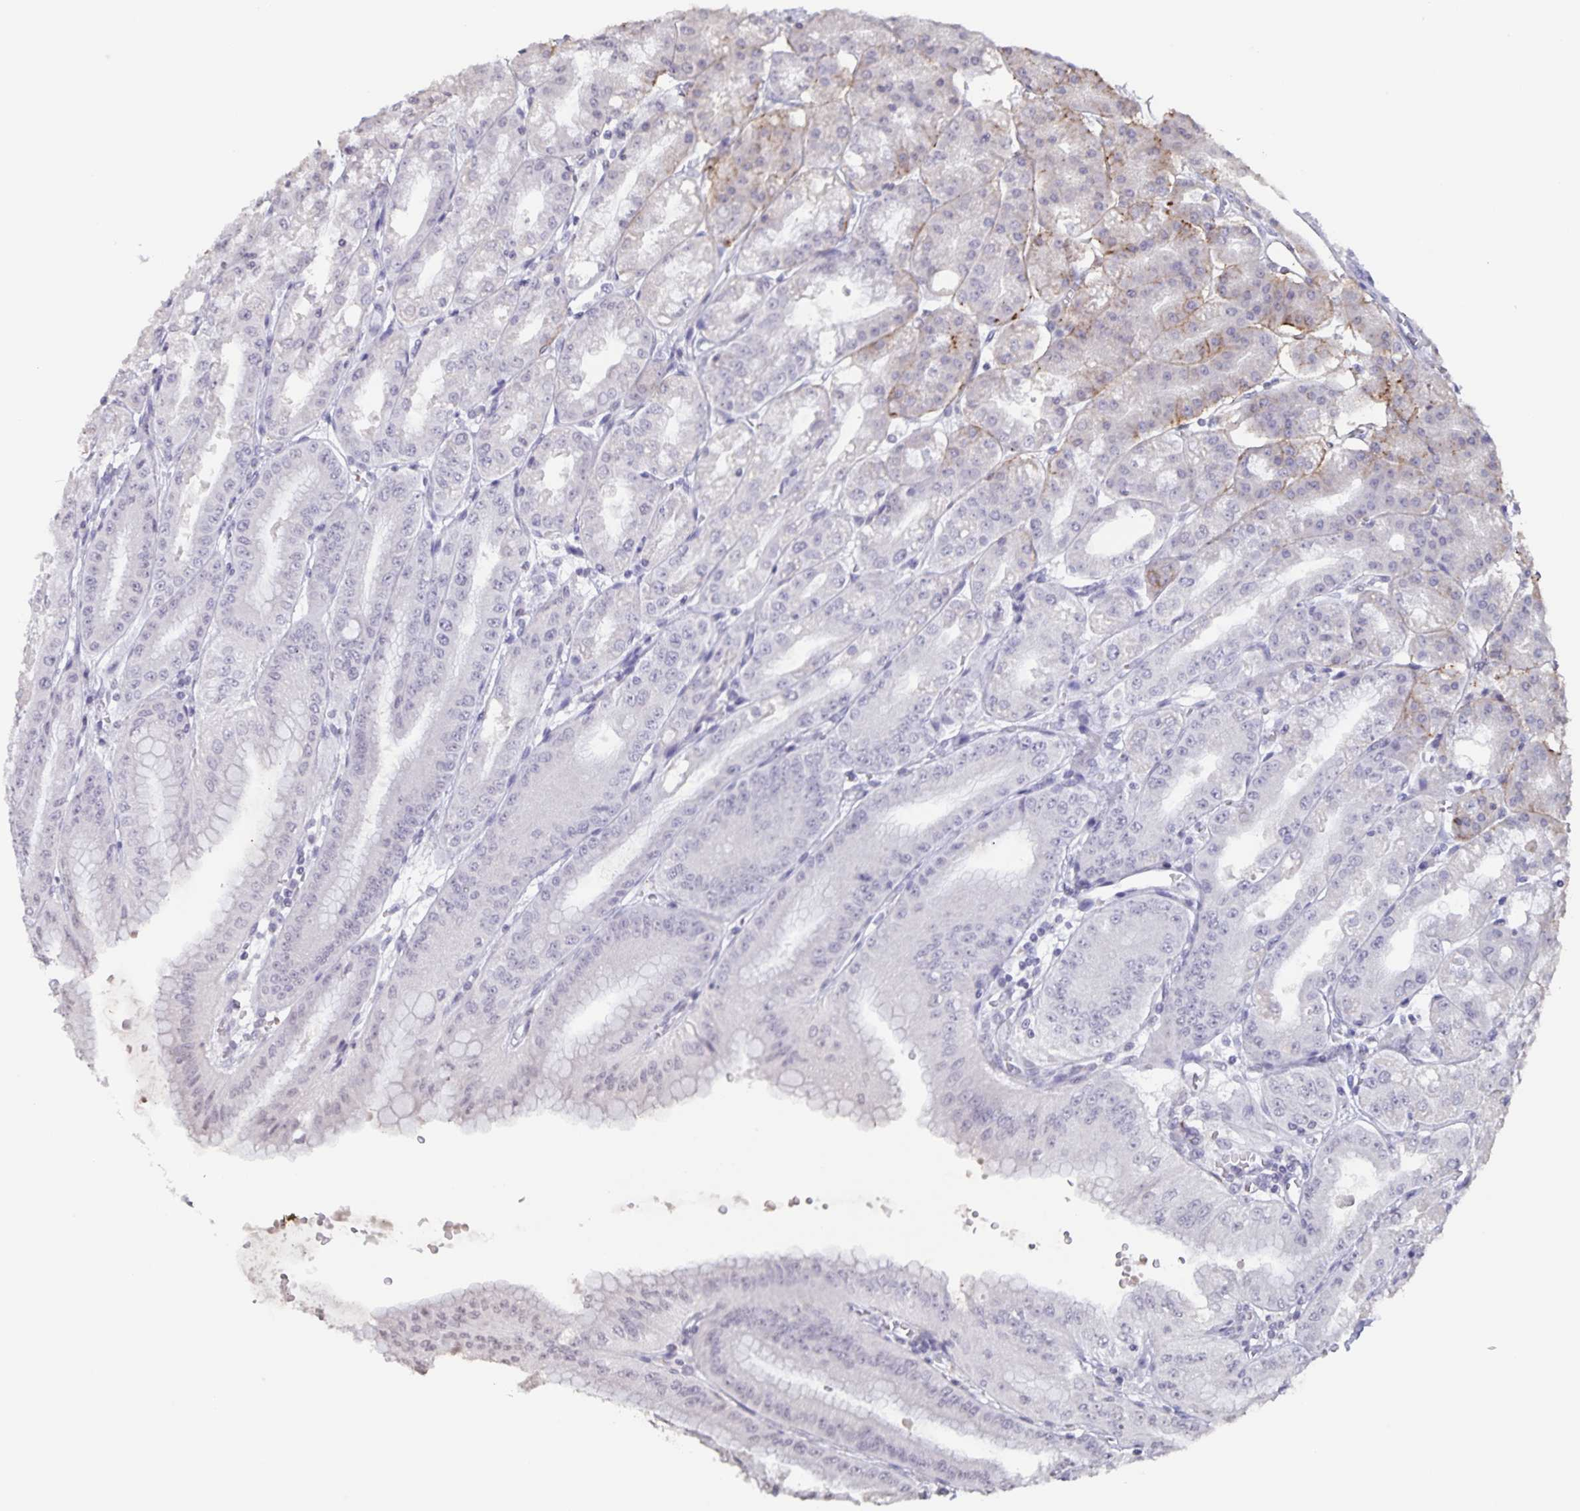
{"staining": {"intensity": "strong", "quantity": "<25%", "location": "cytoplasmic/membranous"}, "tissue": "stomach", "cell_type": "Glandular cells", "image_type": "normal", "snomed": [{"axis": "morphology", "description": "Normal tissue, NOS"}, {"axis": "topography", "description": "Stomach, lower"}], "caption": "Protein expression by IHC shows strong cytoplasmic/membranous positivity in about <25% of glandular cells in normal stomach.", "gene": "AQP4", "patient": {"sex": "male", "age": 71}}